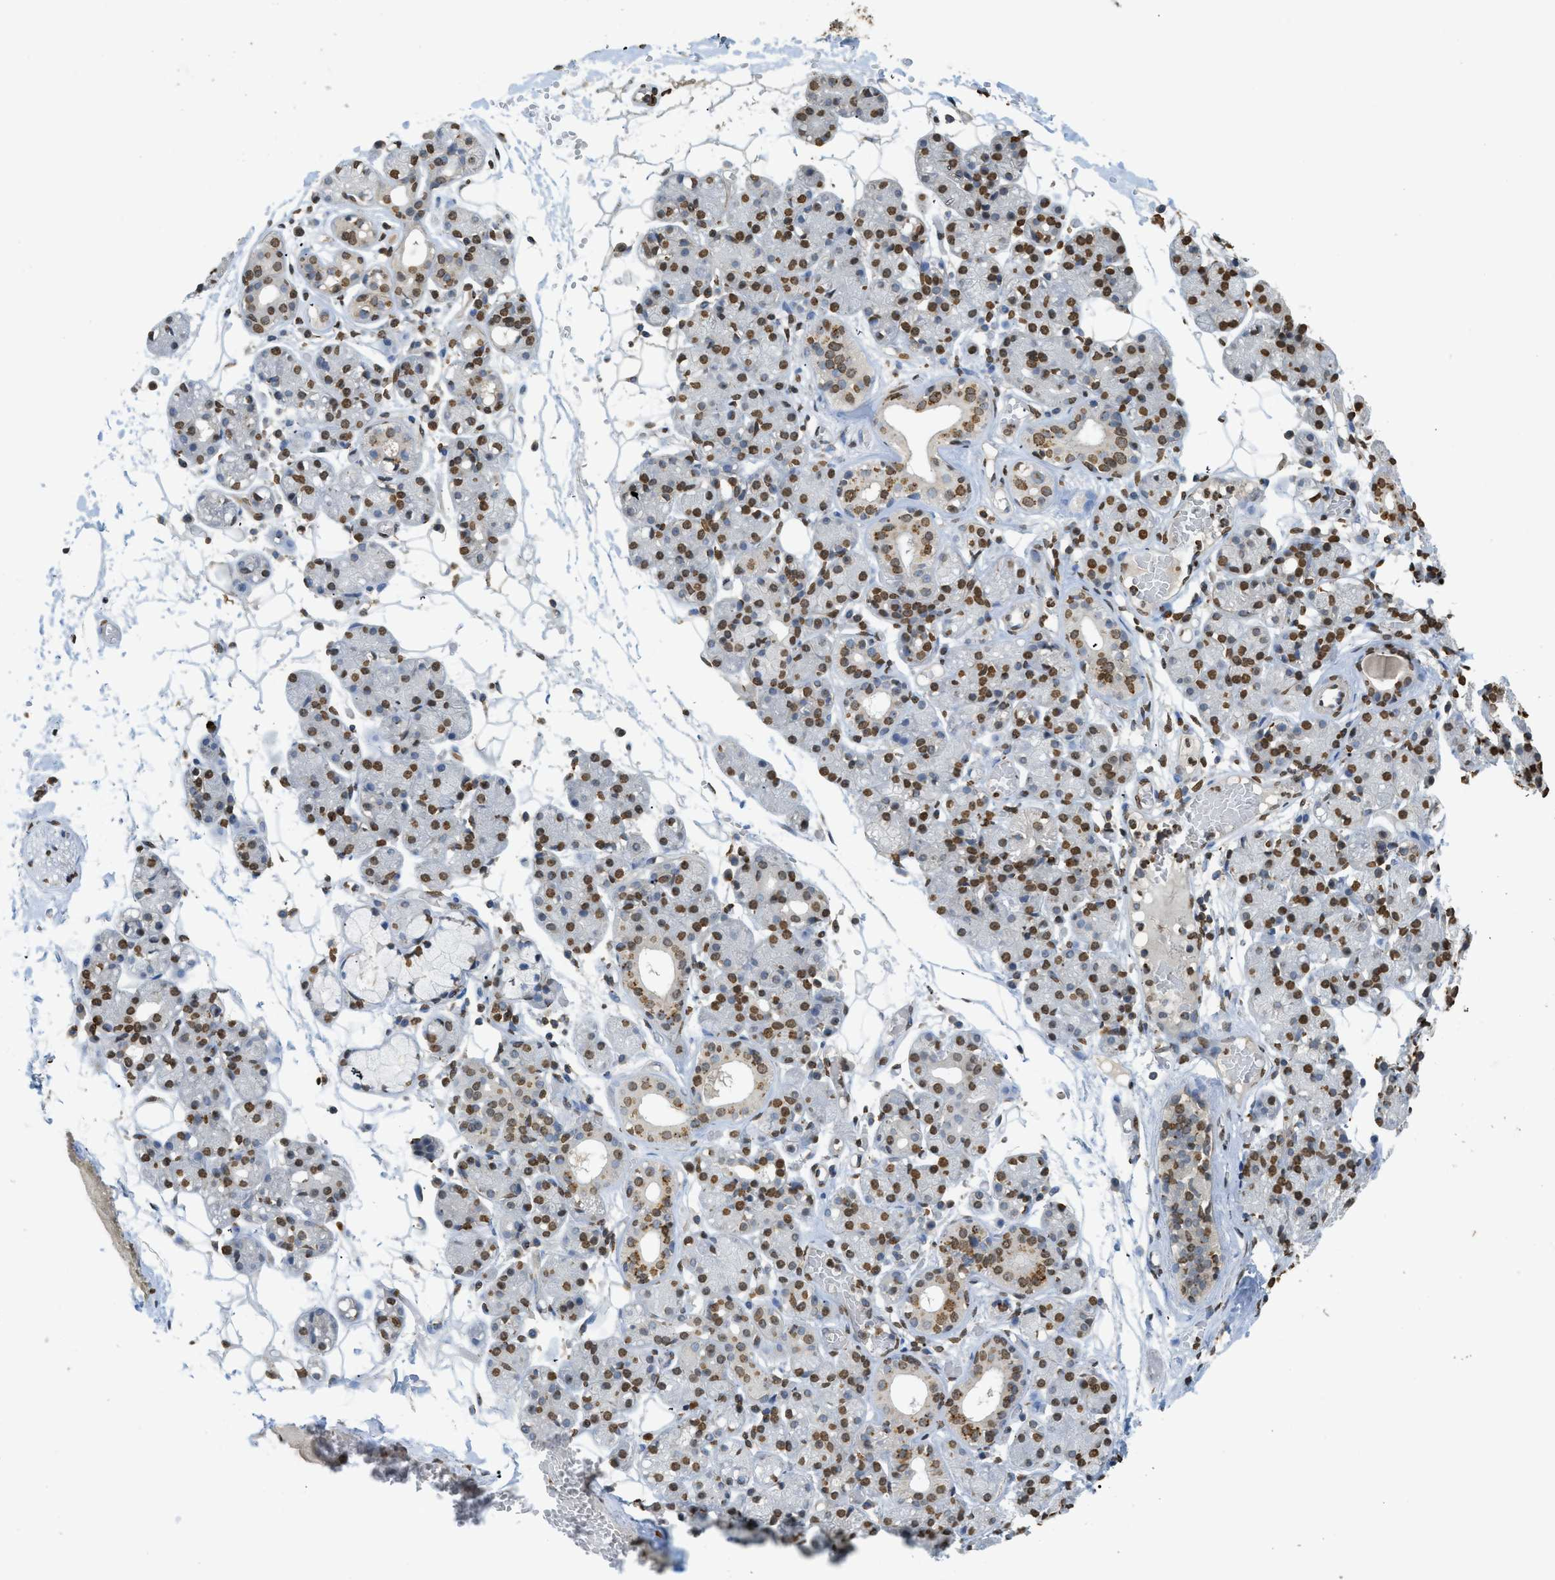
{"staining": {"intensity": "strong", "quantity": "25%-75%", "location": "cytoplasmic/membranous,nuclear"}, "tissue": "salivary gland", "cell_type": "Glandular cells", "image_type": "normal", "snomed": [{"axis": "morphology", "description": "Normal tissue, NOS"}, {"axis": "topography", "description": "Salivary gland"}], "caption": "Protein staining of normal salivary gland reveals strong cytoplasmic/membranous,nuclear staining in approximately 25%-75% of glandular cells.", "gene": "NR5A2", "patient": {"sex": "male", "age": 63}}